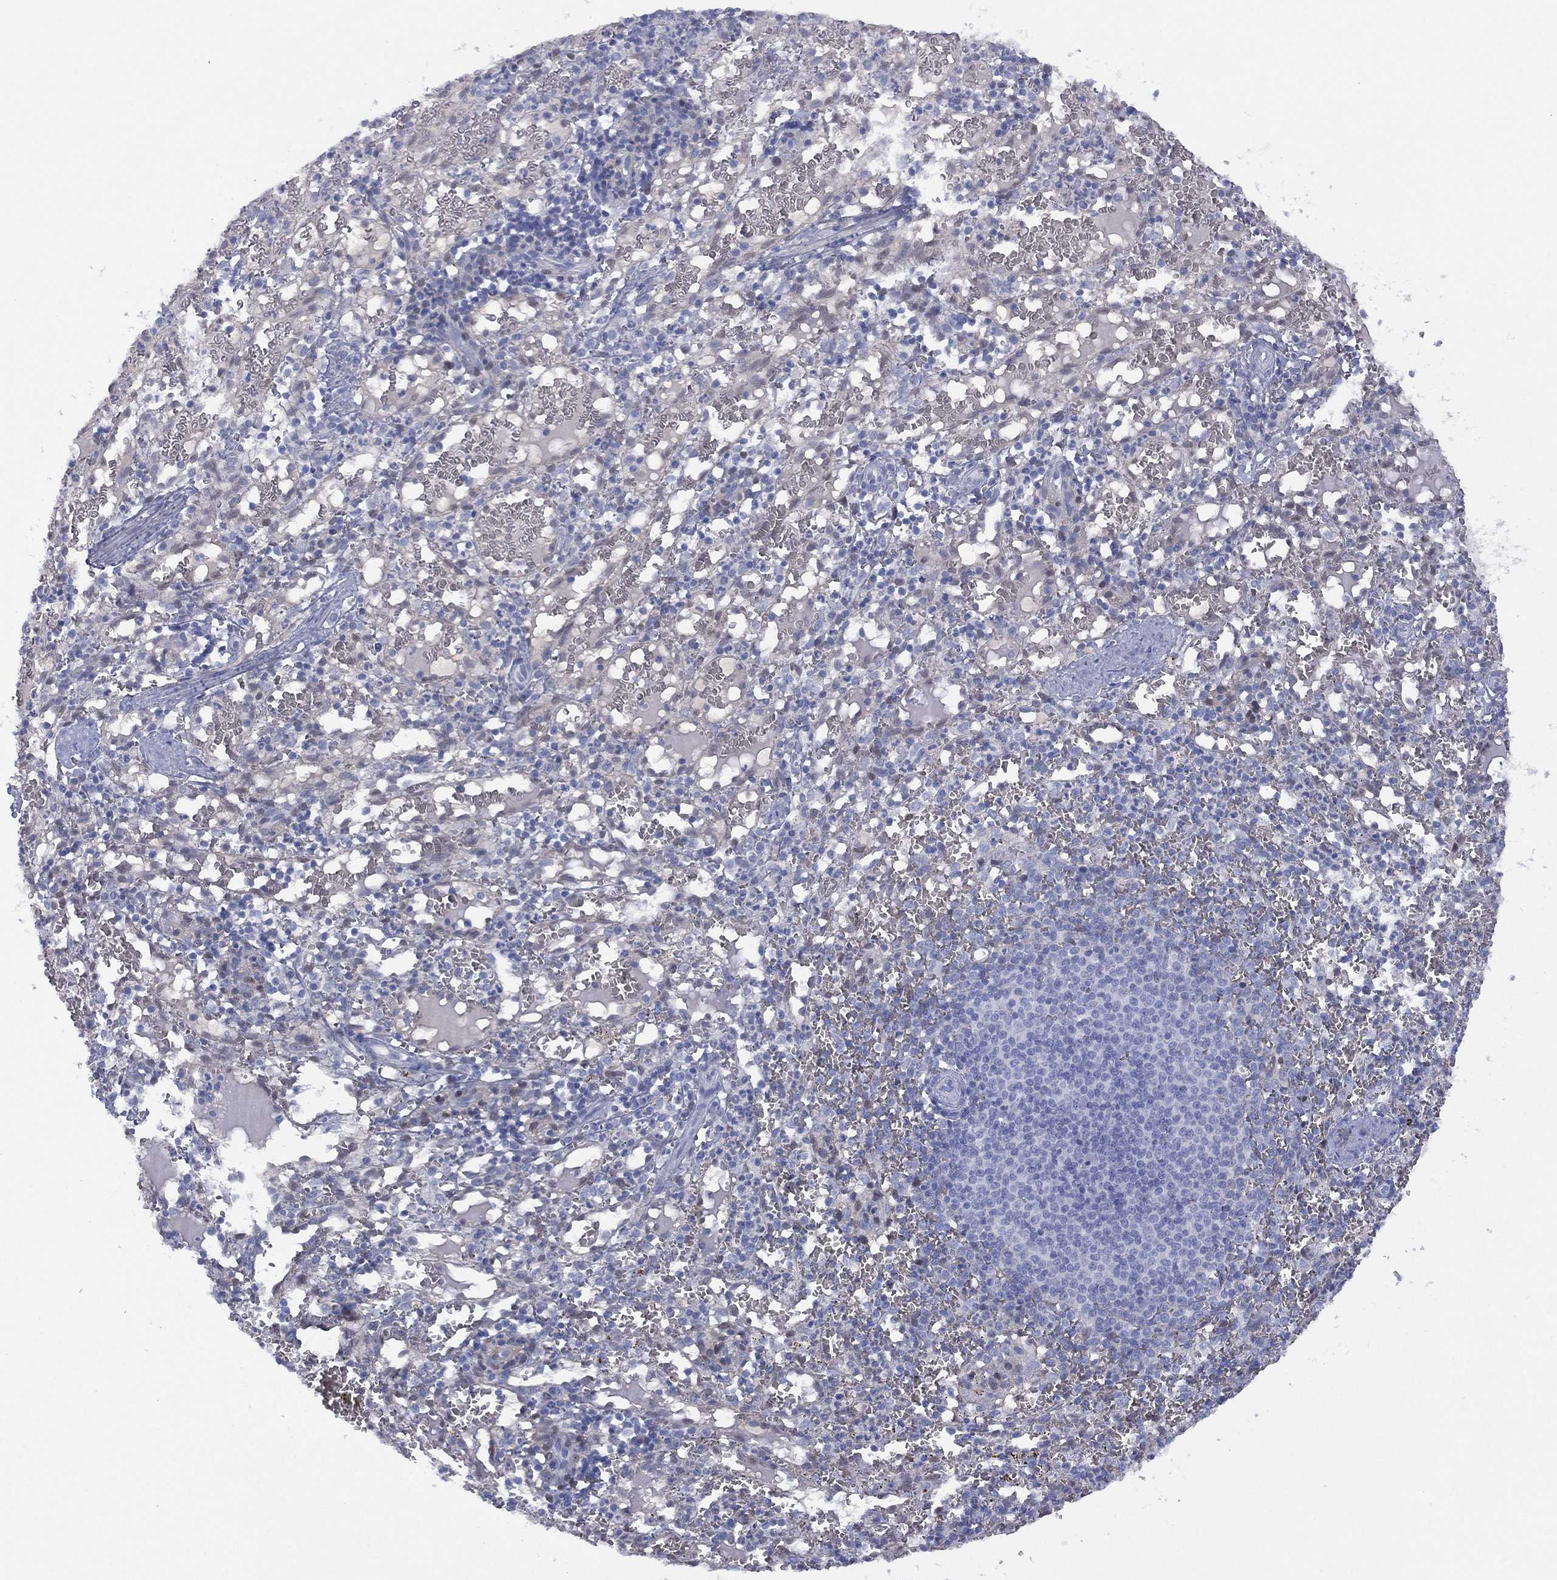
{"staining": {"intensity": "weak", "quantity": "<25%", "location": "nuclear"}, "tissue": "spleen", "cell_type": "Cells in red pulp", "image_type": "normal", "snomed": [{"axis": "morphology", "description": "Normal tissue, NOS"}, {"axis": "topography", "description": "Spleen"}], "caption": "A micrograph of spleen stained for a protein demonstrates no brown staining in cells in red pulp.", "gene": "DDAH1", "patient": {"sex": "male", "age": 11}}